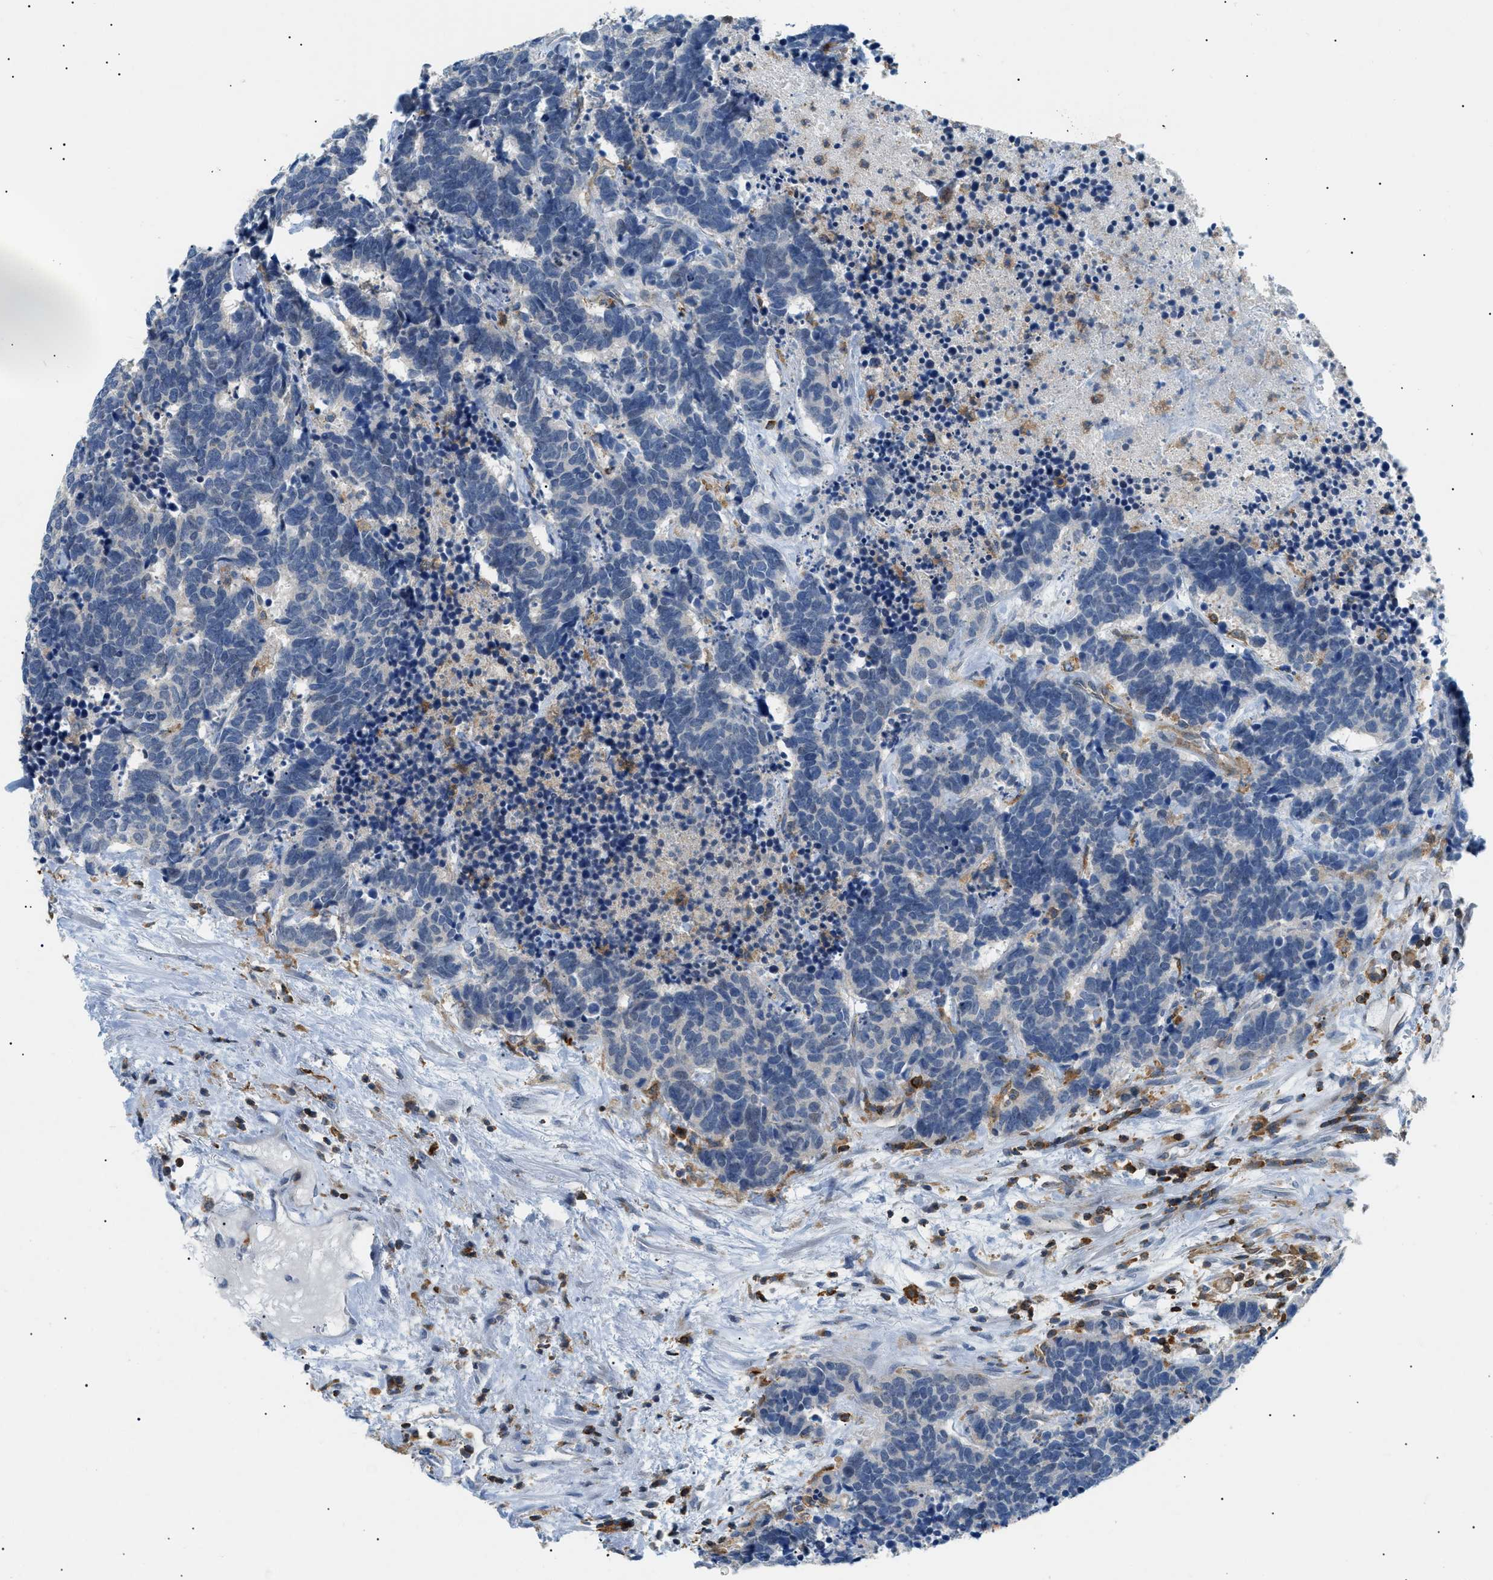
{"staining": {"intensity": "negative", "quantity": "none", "location": "none"}, "tissue": "carcinoid", "cell_type": "Tumor cells", "image_type": "cancer", "snomed": [{"axis": "morphology", "description": "Carcinoma, NOS"}, {"axis": "morphology", "description": "Carcinoid, malignant, NOS"}, {"axis": "topography", "description": "Urinary bladder"}], "caption": "Photomicrograph shows no protein staining in tumor cells of carcinoma tissue.", "gene": "INPP5D", "patient": {"sex": "male", "age": 57}}